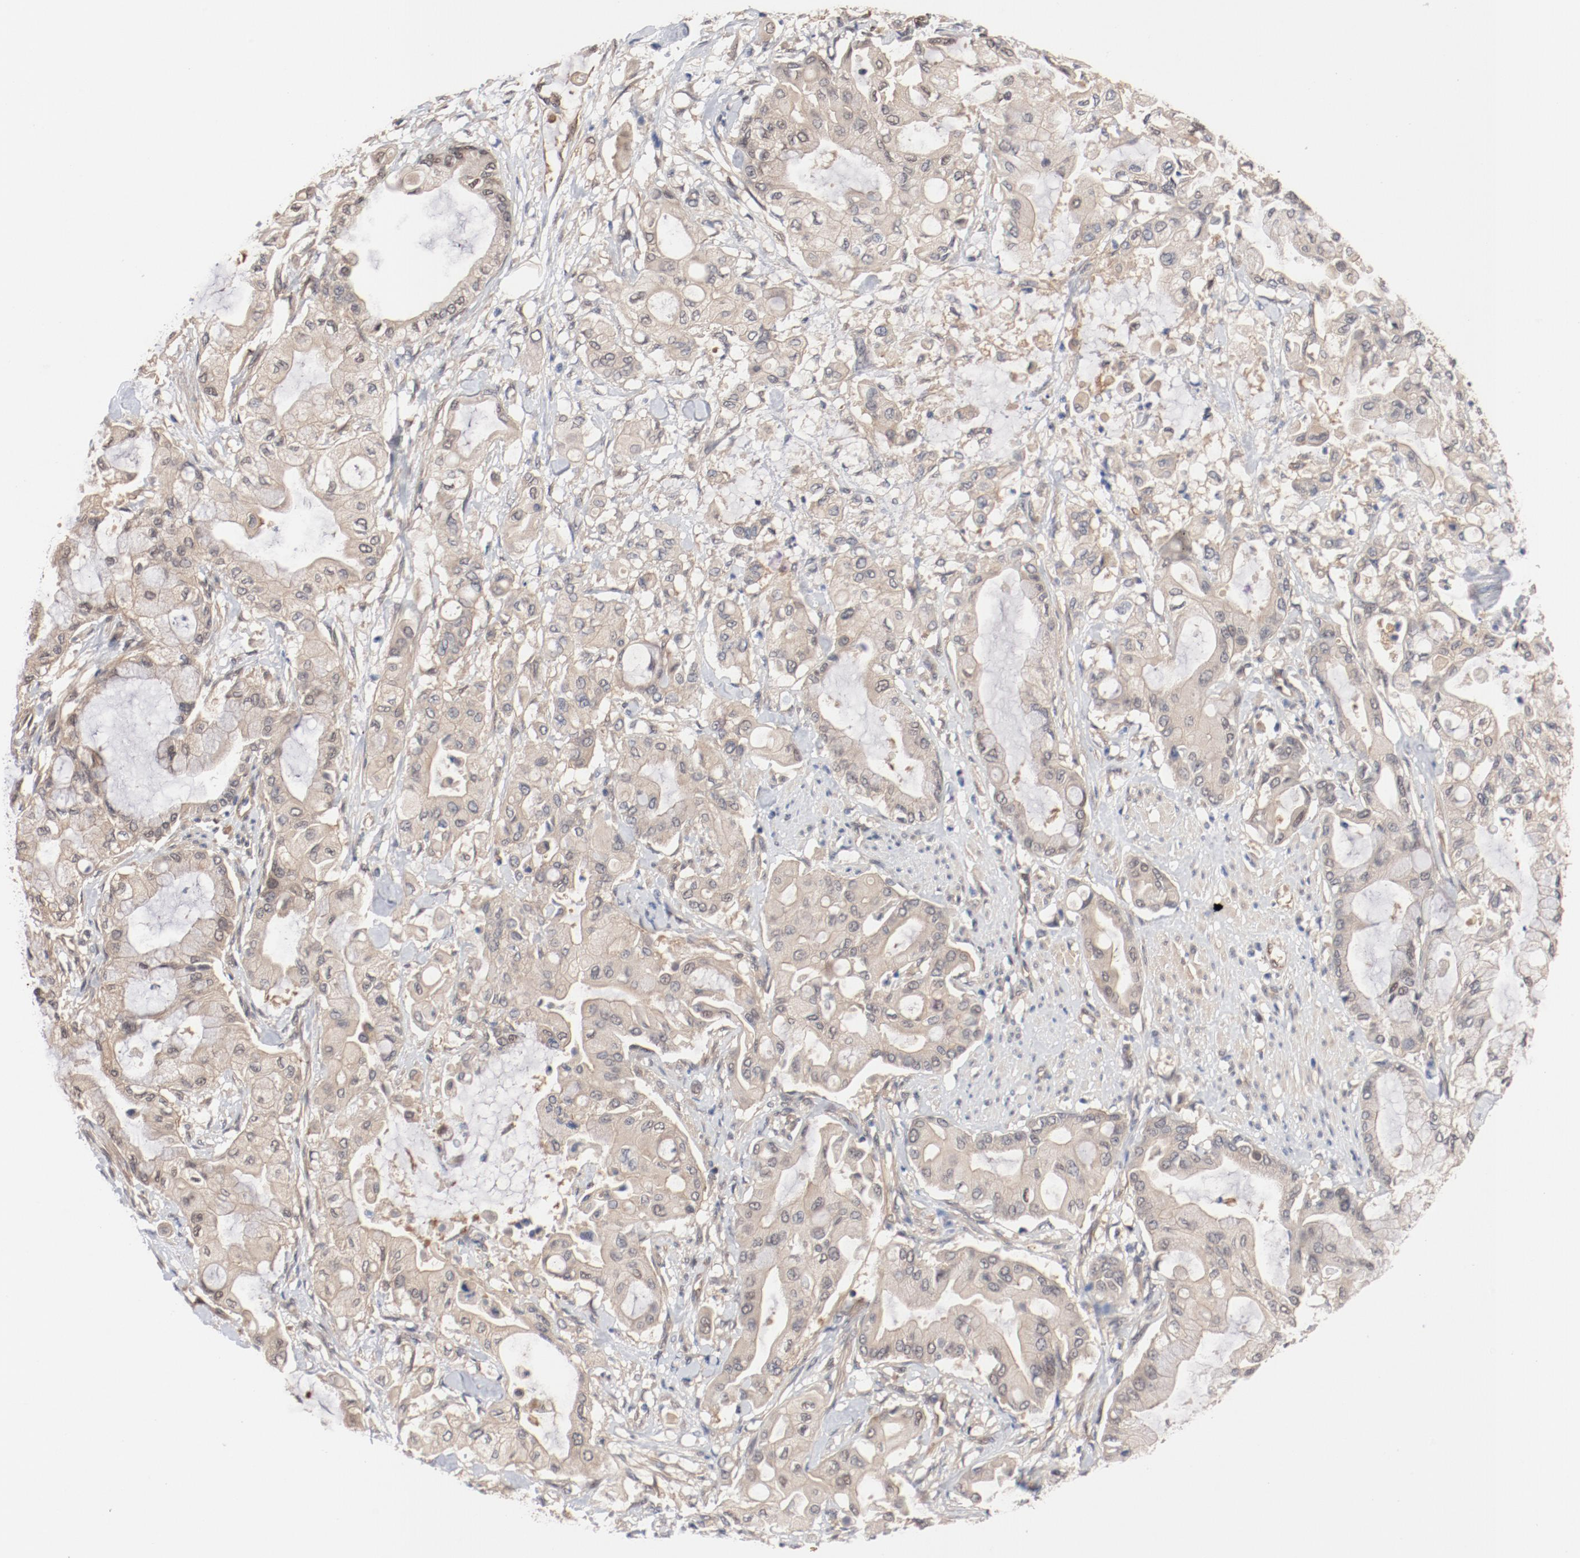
{"staining": {"intensity": "negative", "quantity": "none", "location": "none"}, "tissue": "pancreatic cancer", "cell_type": "Tumor cells", "image_type": "cancer", "snomed": [{"axis": "morphology", "description": "Adenocarcinoma, NOS"}, {"axis": "morphology", "description": "Adenocarcinoma, metastatic, NOS"}, {"axis": "topography", "description": "Lymph node"}, {"axis": "topography", "description": "Pancreas"}, {"axis": "topography", "description": "Duodenum"}], "caption": "Pancreatic cancer was stained to show a protein in brown. There is no significant staining in tumor cells.", "gene": "PITPNM2", "patient": {"sex": "female", "age": 64}}